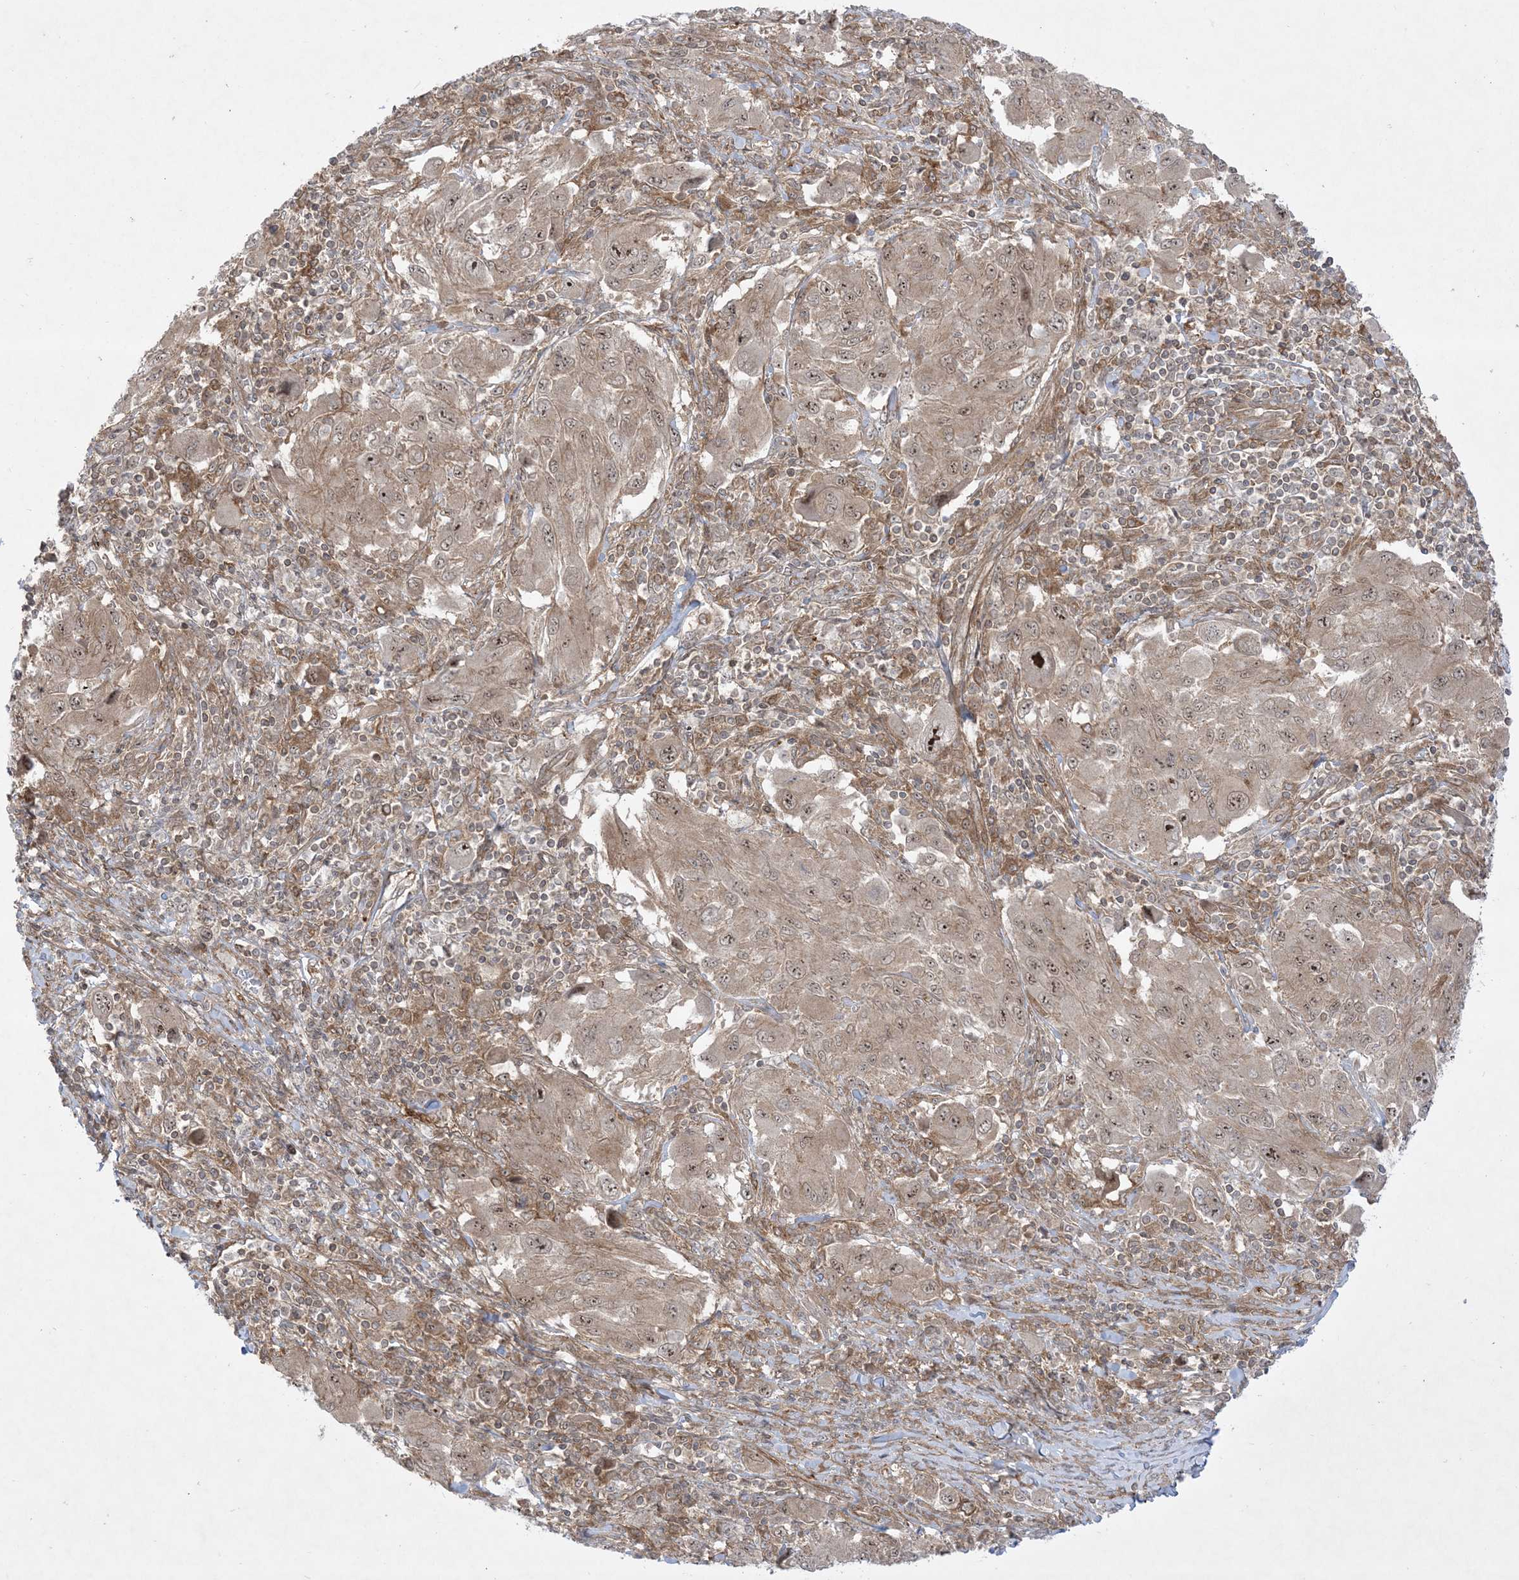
{"staining": {"intensity": "moderate", "quantity": ">75%", "location": "cytoplasmic/membranous,nuclear"}, "tissue": "melanoma", "cell_type": "Tumor cells", "image_type": "cancer", "snomed": [{"axis": "morphology", "description": "Malignant melanoma, NOS"}, {"axis": "topography", "description": "Skin"}], "caption": "Melanoma was stained to show a protein in brown. There is medium levels of moderate cytoplasmic/membranous and nuclear expression in approximately >75% of tumor cells. Immunohistochemistry stains the protein of interest in brown and the nuclei are stained blue.", "gene": "SOGA3", "patient": {"sex": "female", "age": 91}}